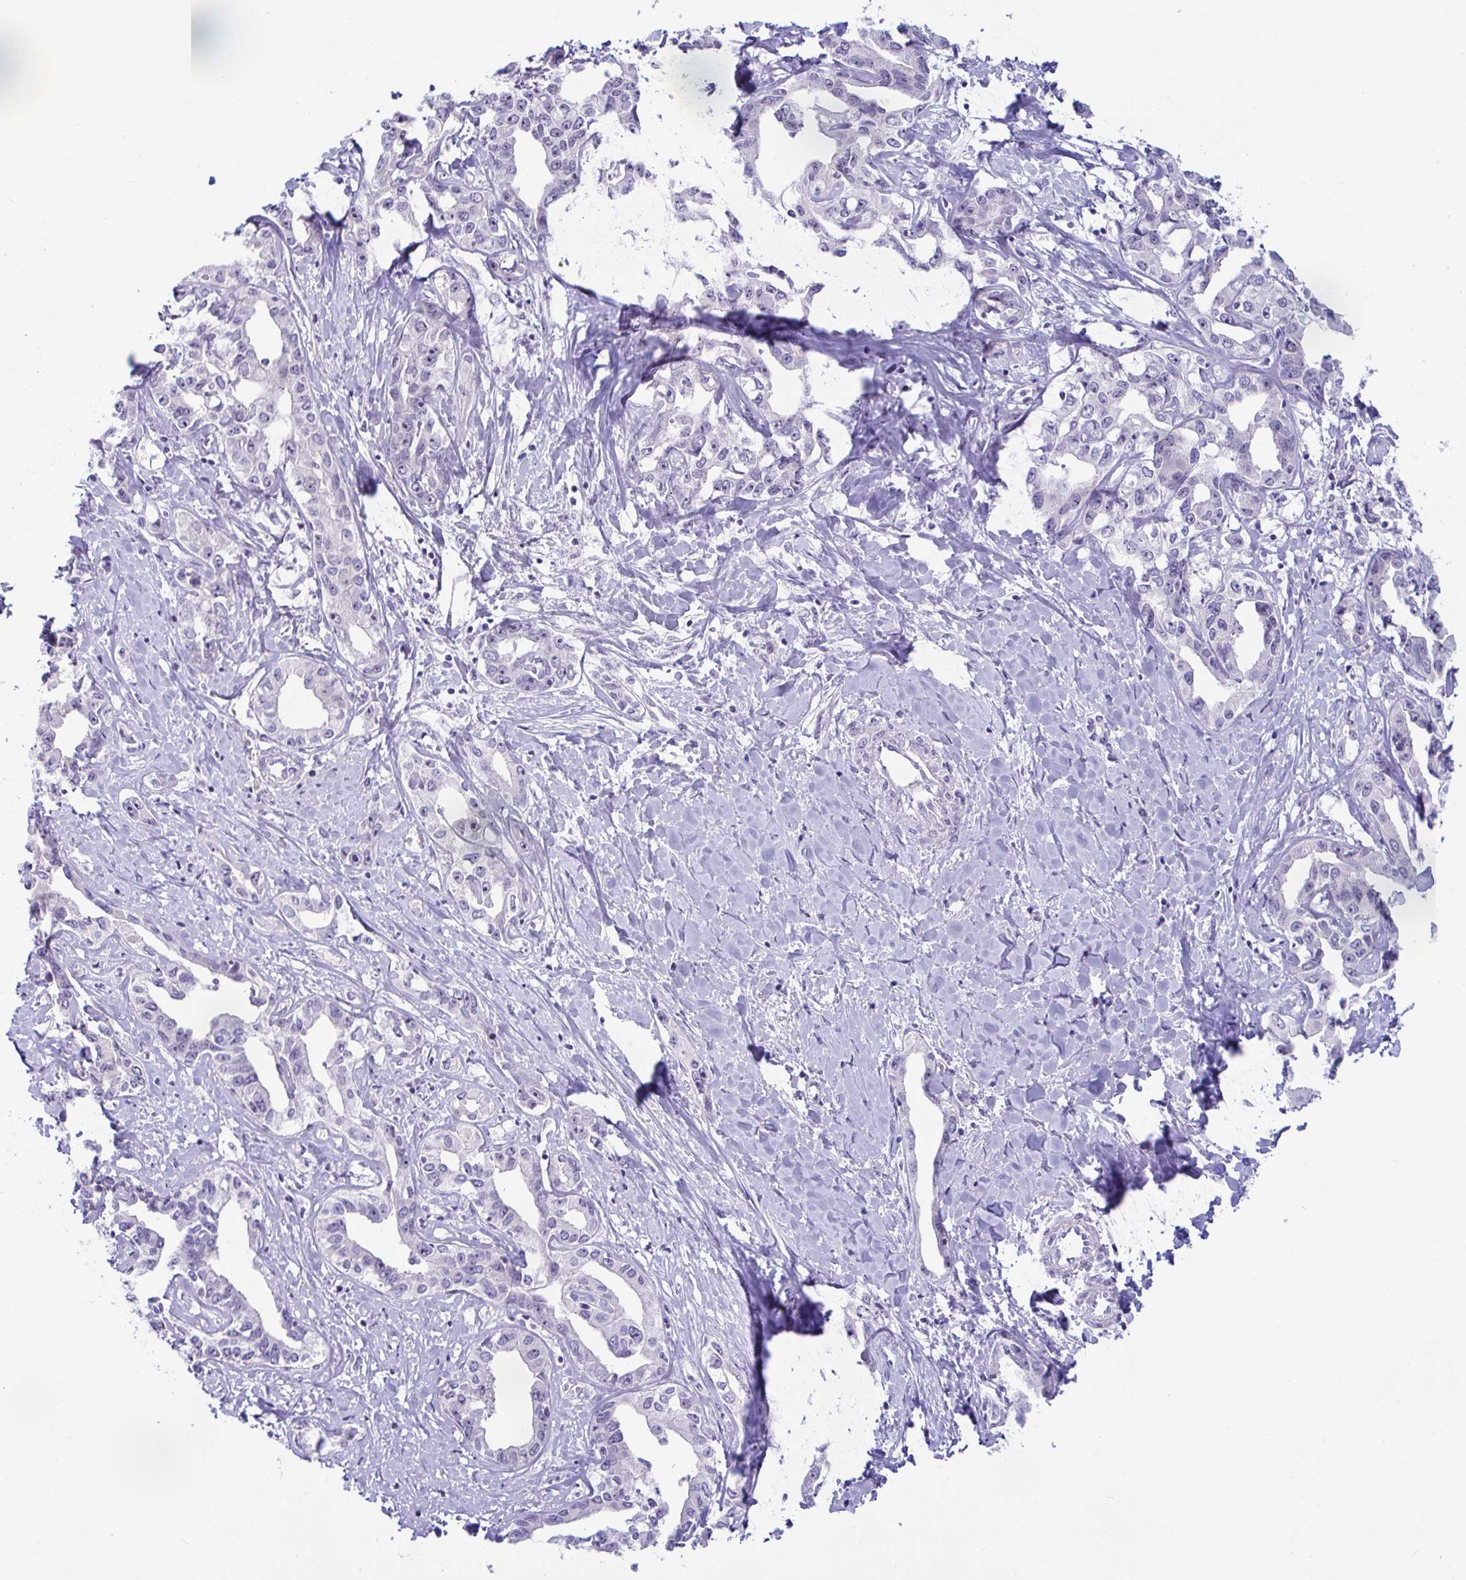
{"staining": {"intensity": "negative", "quantity": "none", "location": "none"}, "tissue": "liver cancer", "cell_type": "Tumor cells", "image_type": "cancer", "snomed": [{"axis": "morphology", "description": "Cholangiocarcinoma"}, {"axis": "topography", "description": "Liver"}], "caption": "Immunohistochemistry (IHC) of human liver cancer (cholangiocarcinoma) demonstrates no staining in tumor cells. The staining is performed using DAB (3,3'-diaminobenzidine) brown chromogen with nuclei counter-stained in using hematoxylin.", "gene": "USP35", "patient": {"sex": "male", "age": 59}}